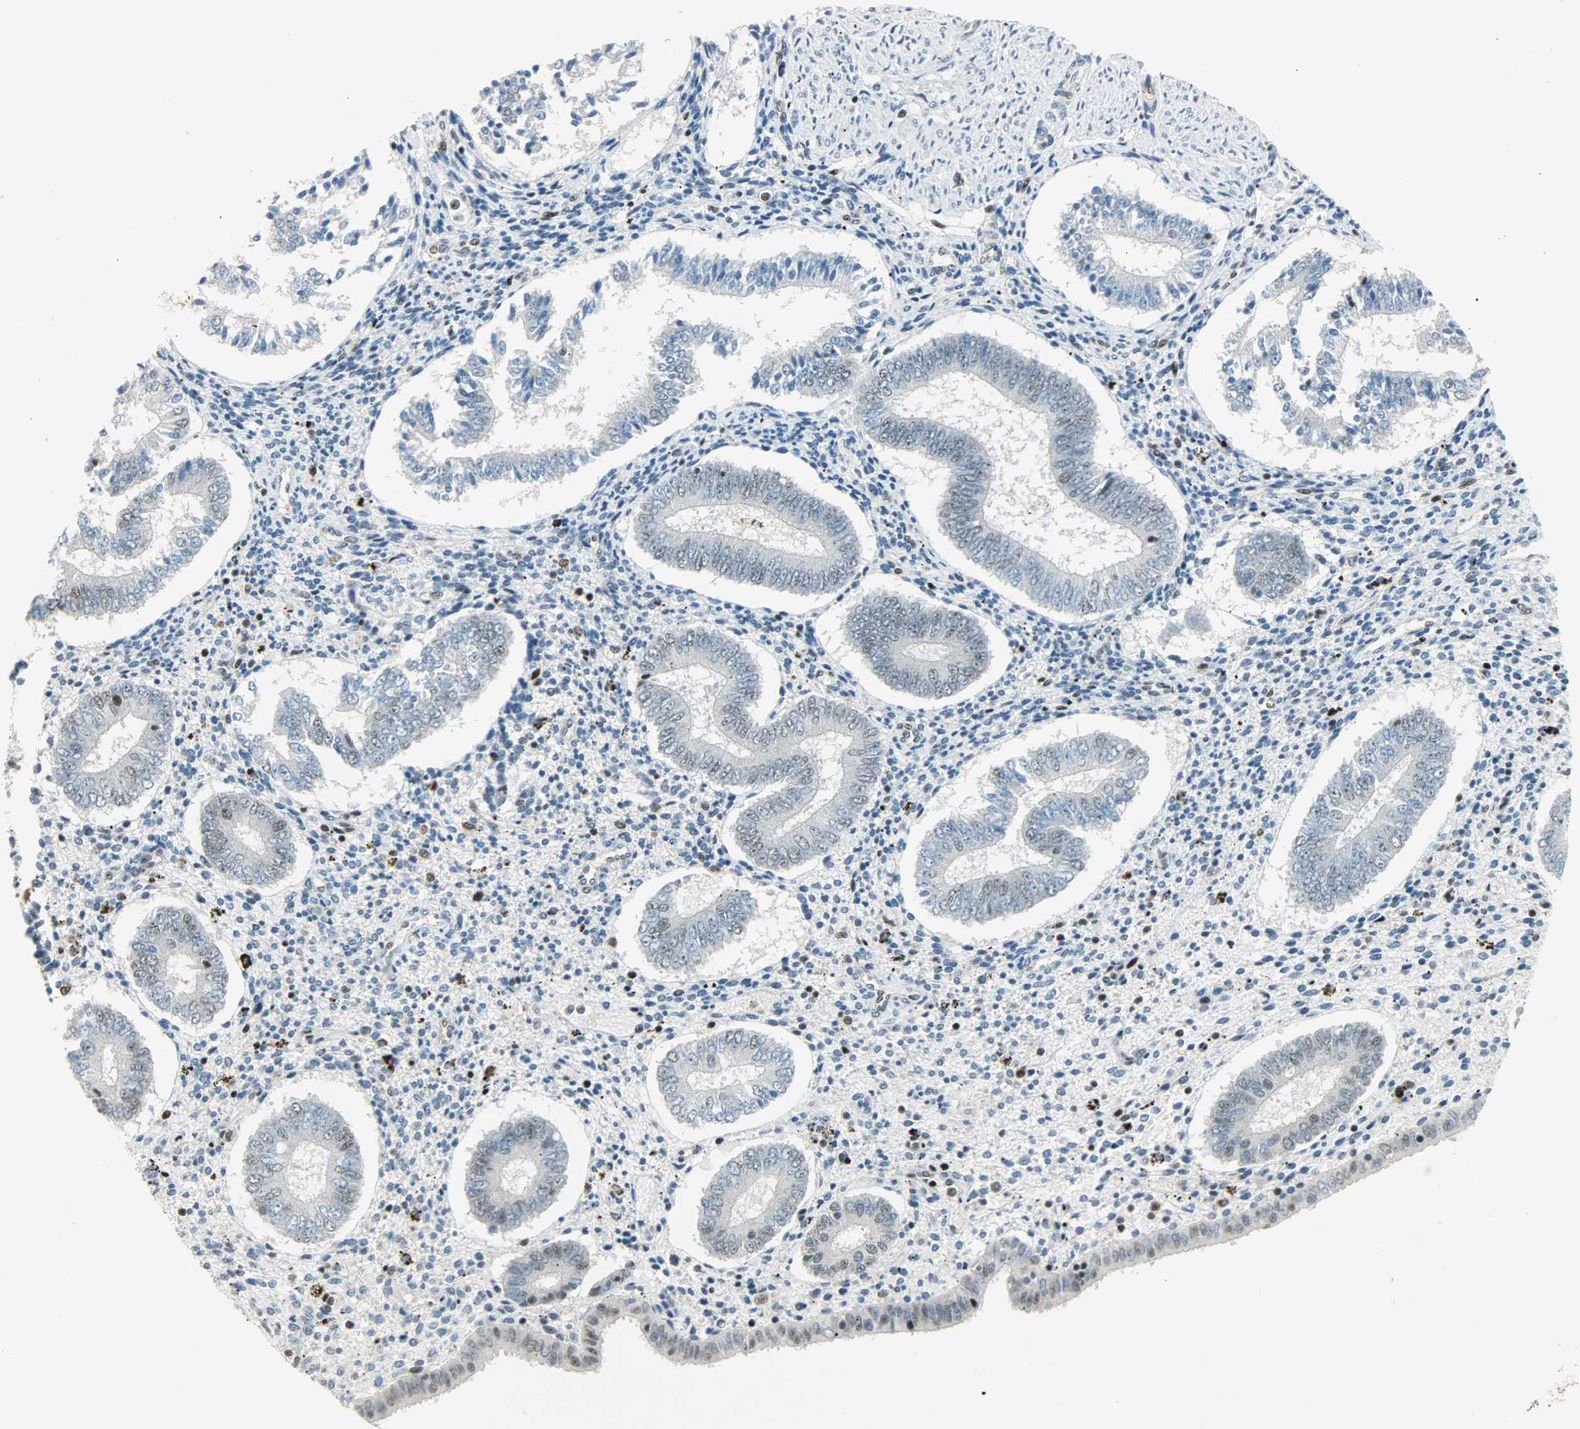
{"staining": {"intensity": "negative", "quantity": "none", "location": "none"}, "tissue": "endometrium", "cell_type": "Cells in endometrial stroma", "image_type": "normal", "snomed": [{"axis": "morphology", "description": "Normal tissue, NOS"}, {"axis": "topography", "description": "Endometrium"}], "caption": "Immunohistochemical staining of unremarkable human endometrium shows no significant expression in cells in endometrial stroma.", "gene": "IL15", "patient": {"sex": "female", "age": 42}}